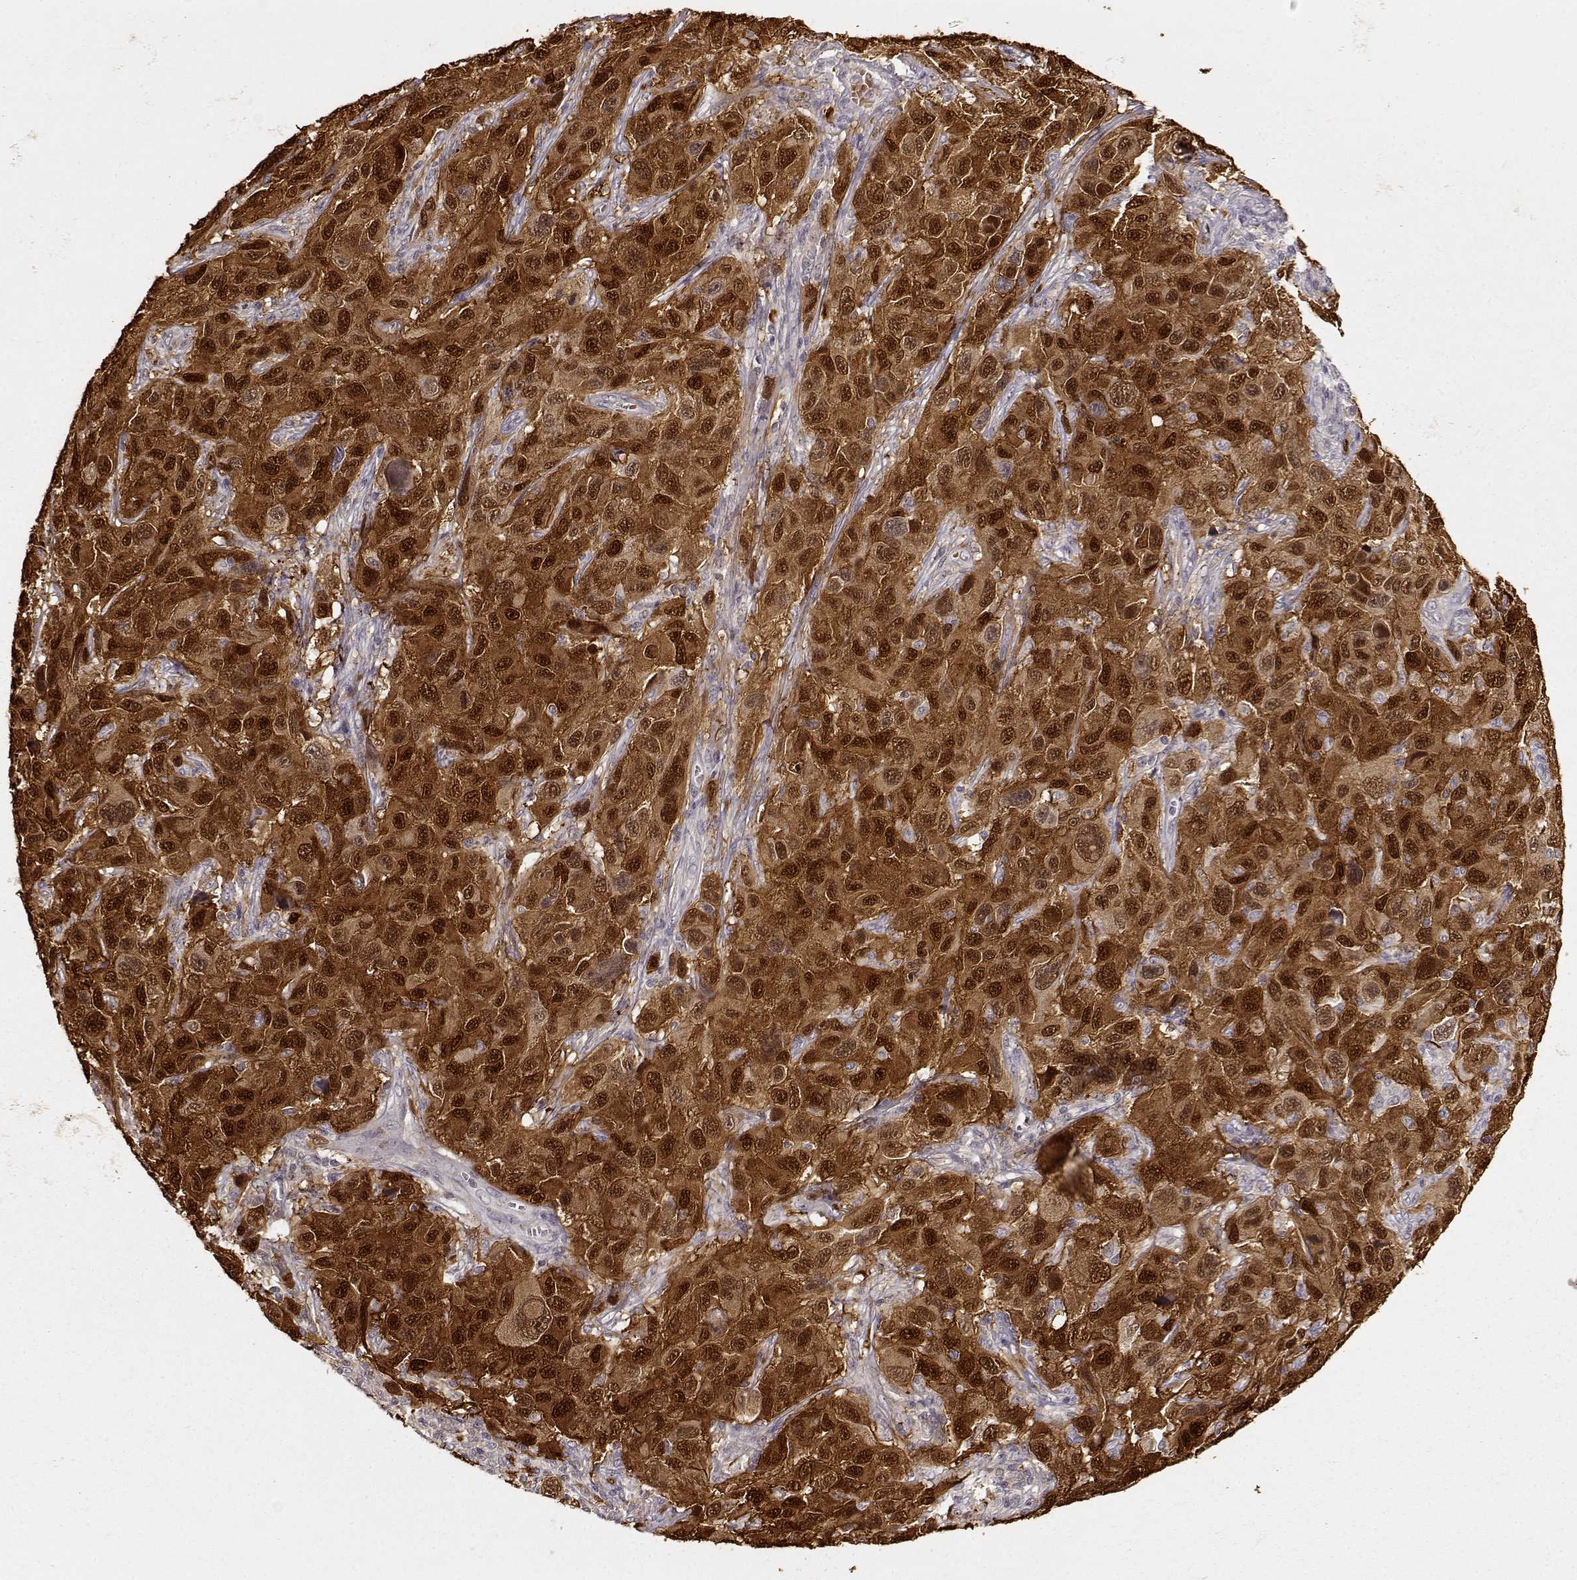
{"staining": {"intensity": "strong", "quantity": ">75%", "location": "cytoplasmic/membranous,nuclear"}, "tissue": "melanoma", "cell_type": "Tumor cells", "image_type": "cancer", "snomed": [{"axis": "morphology", "description": "Malignant melanoma, NOS"}, {"axis": "topography", "description": "Skin"}], "caption": "IHC histopathology image of neoplastic tissue: human malignant melanoma stained using immunohistochemistry (IHC) displays high levels of strong protein expression localized specifically in the cytoplasmic/membranous and nuclear of tumor cells, appearing as a cytoplasmic/membranous and nuclear brown color.", "gene": "S100B", "patient": {"sex": "male", "age": 53}}